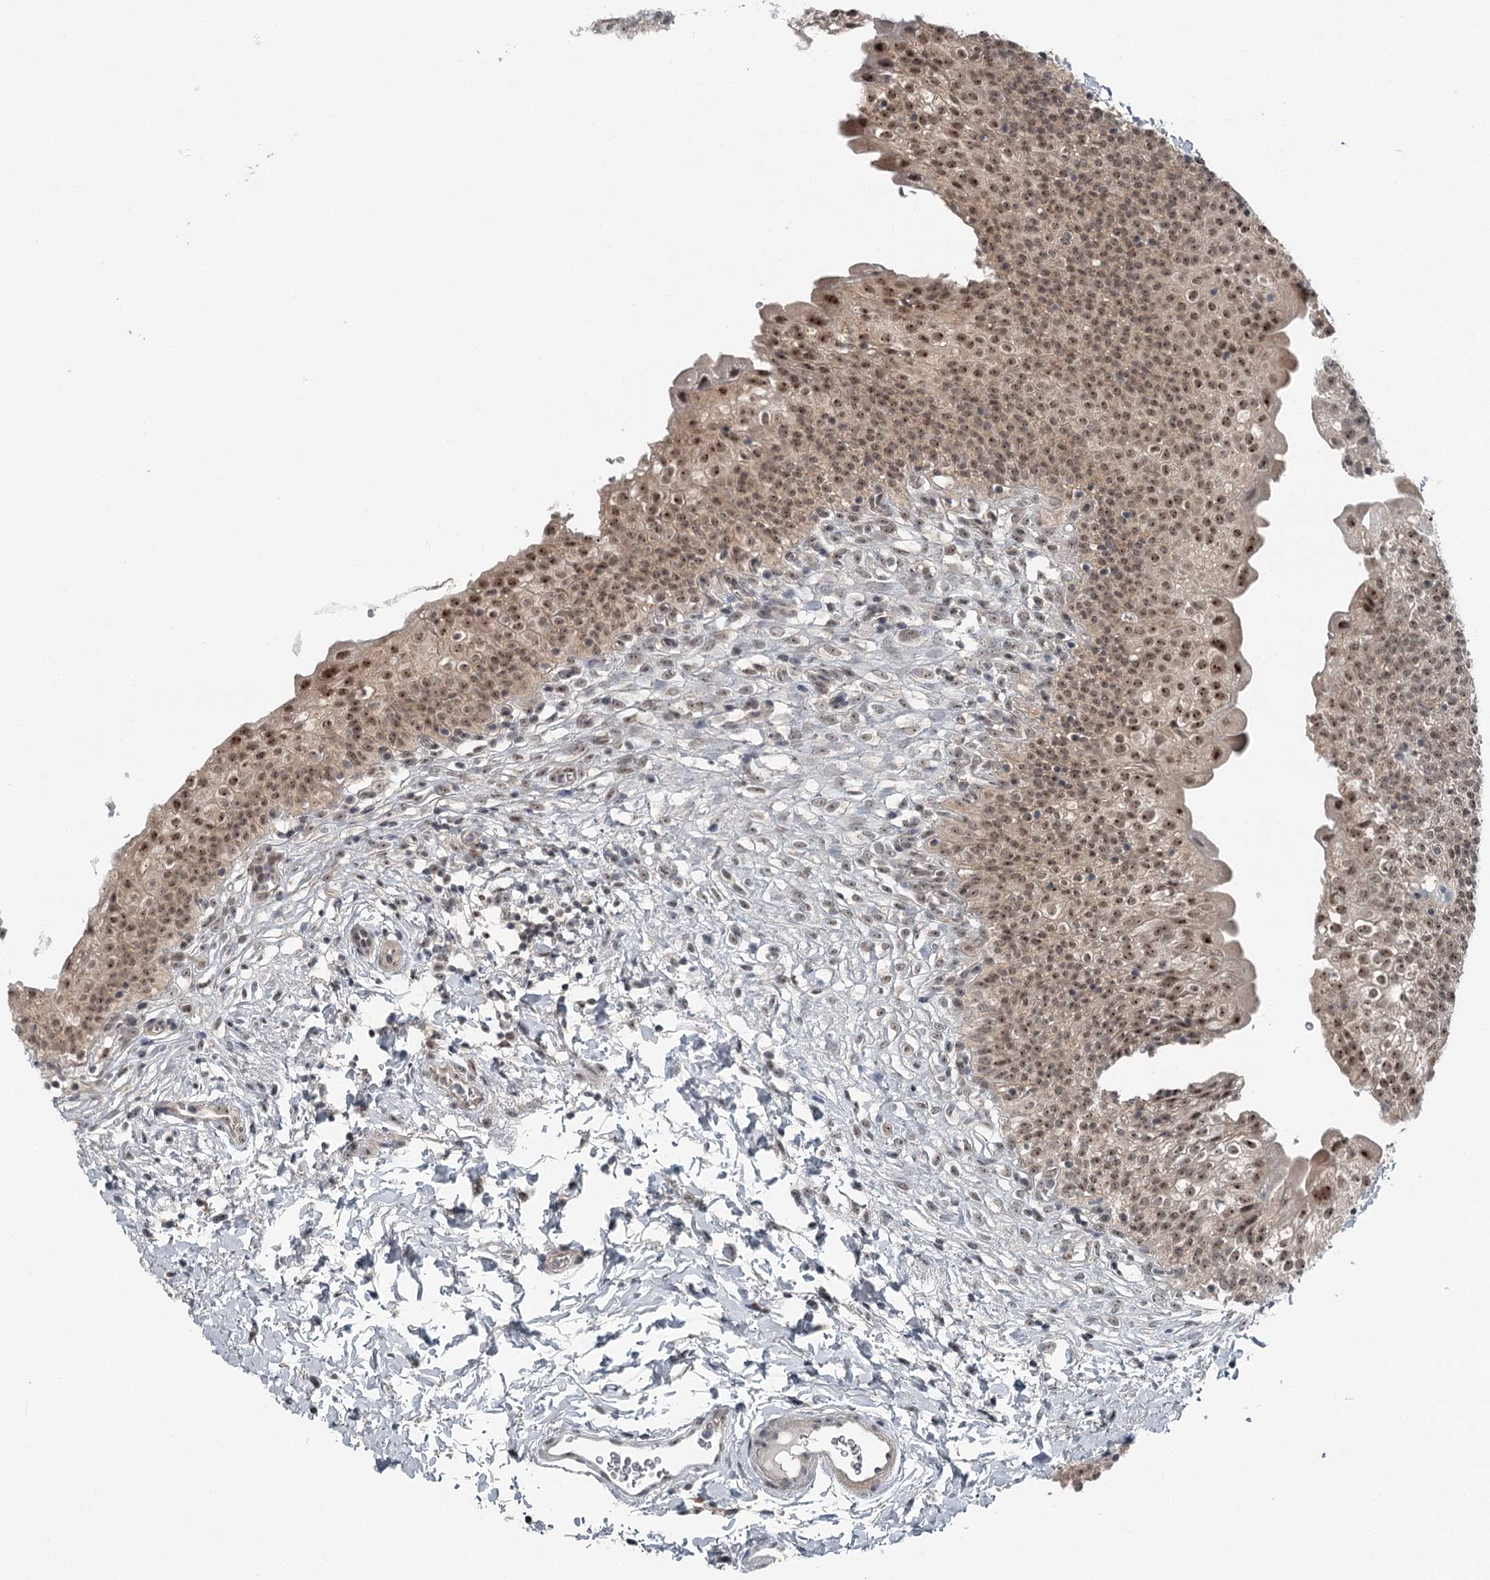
{"staining": {"intensity": "moderate", "quantity": ">75%", "location": "cytoplasmic/membranous,nuclear"}, "tissue": "urinary bladder", "cell_type": "Urothelial cells", "image_type": "normal", "snomed": [{"axis": "morphology", "description": "Normal tissue, NOS"}, {"axis": "topography", "description": "Urinary bladder"}], "caption": "A micrograph of human urinary bladder stained for a protein exhibits moderate cytoplasmic/membranous,nuclear brown staining in urothelial cells. Nuclei are stained in blue.", "gene": "EXOSC1", "patient": {"sex": "male", "age": 55}}